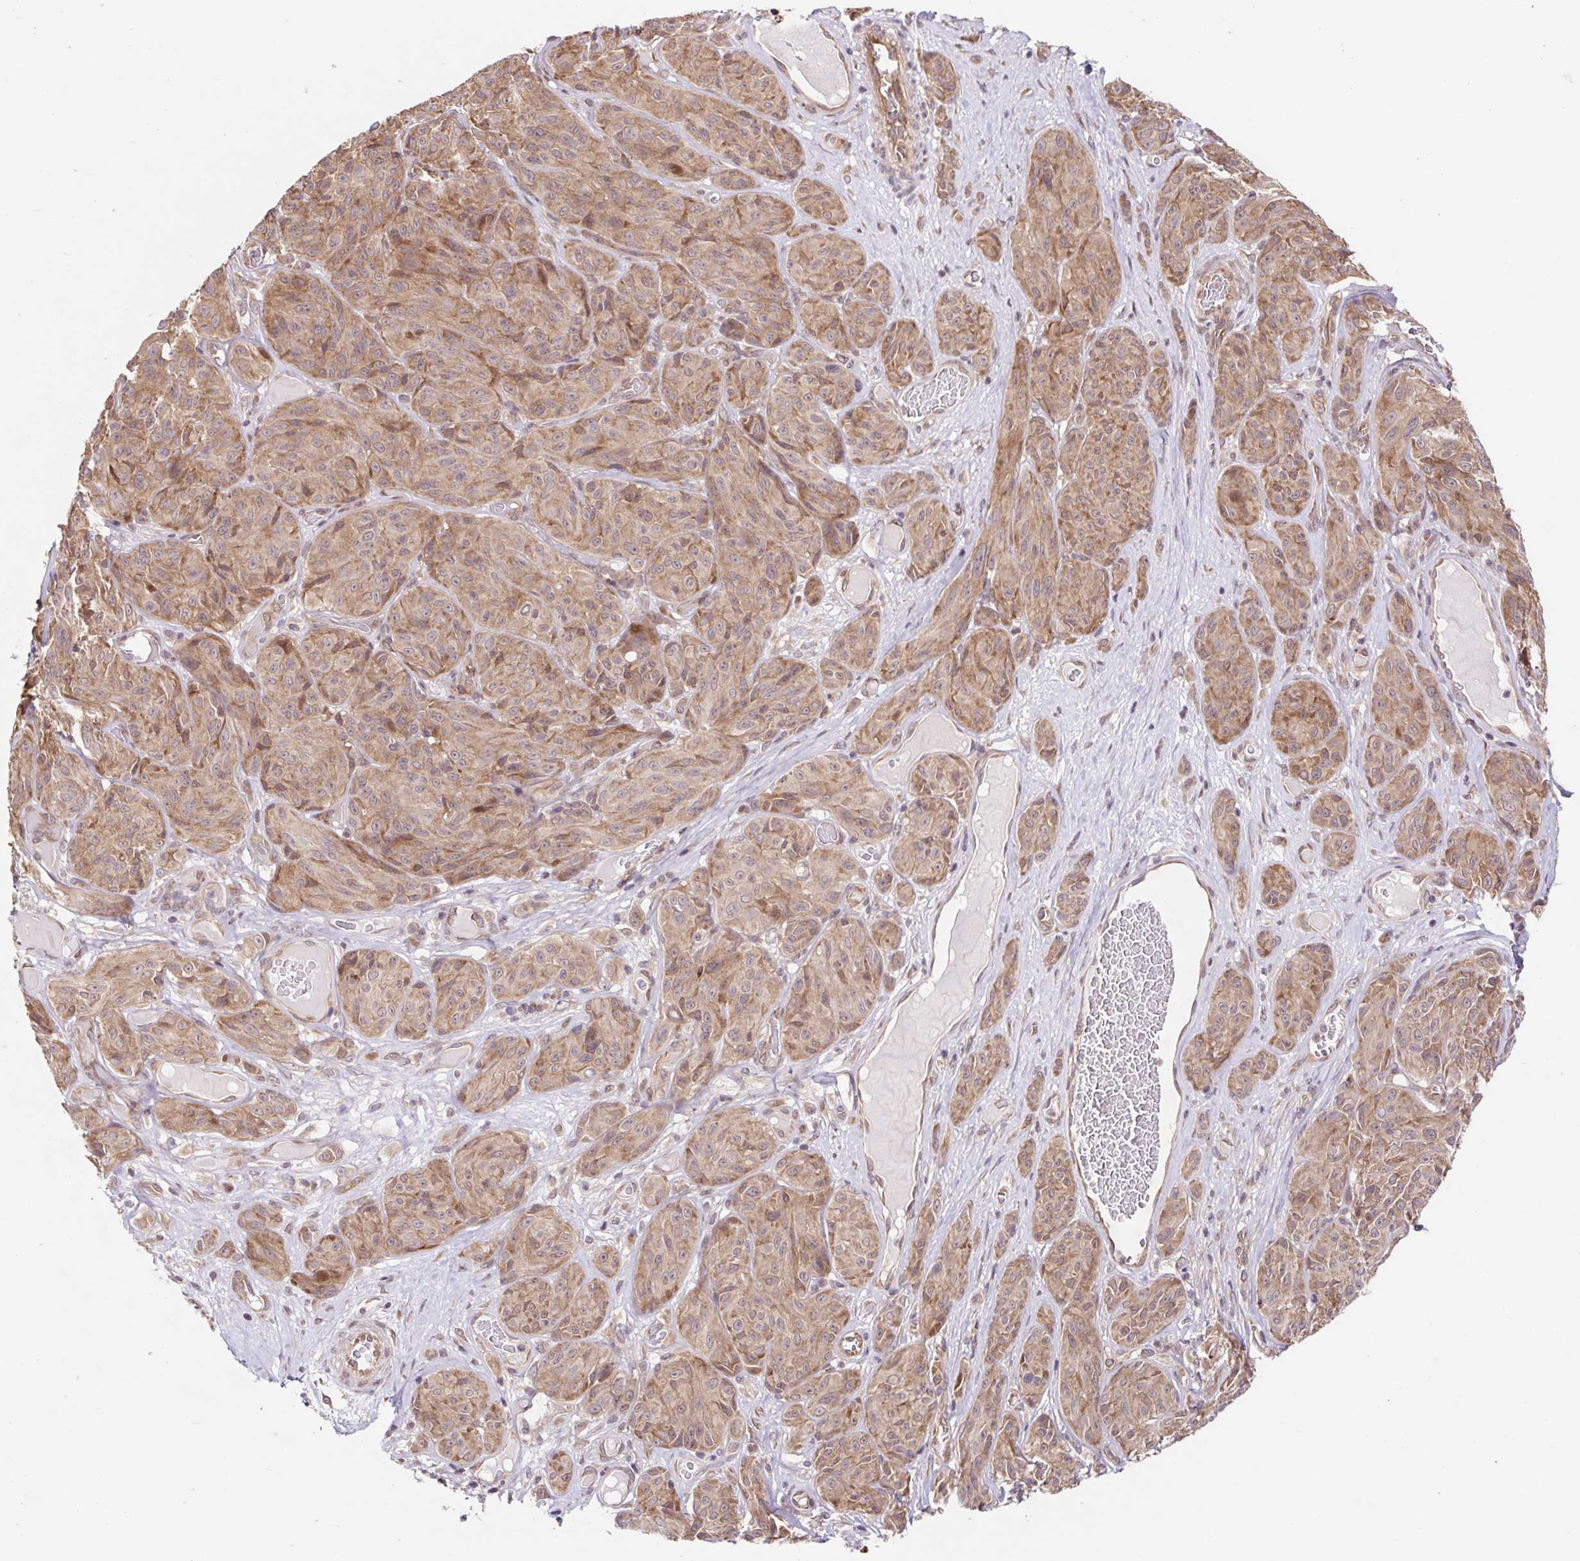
{"staining": {"intensity": "moderate", "quantity": ">75%", "location": "cytoplasmic/membranous,nuclear"}, "tissue": "melanoma", "cell_type": "Tumor cells", "image_type": "cancer", "snomed": [{"axis": "morphology", "description": "Malignant melanoma, NOS"}, {"axis": "topography", "description": "Skin"}], "caption": "Protein expression by immunohistochemistry (IHC) shows moderate cytoplasmic/membranous and nuclear staining in about >75% of tumor cells in malignant melanoma.", "gene": "HFE", "patient": {"sex": "male", "age": 91}}